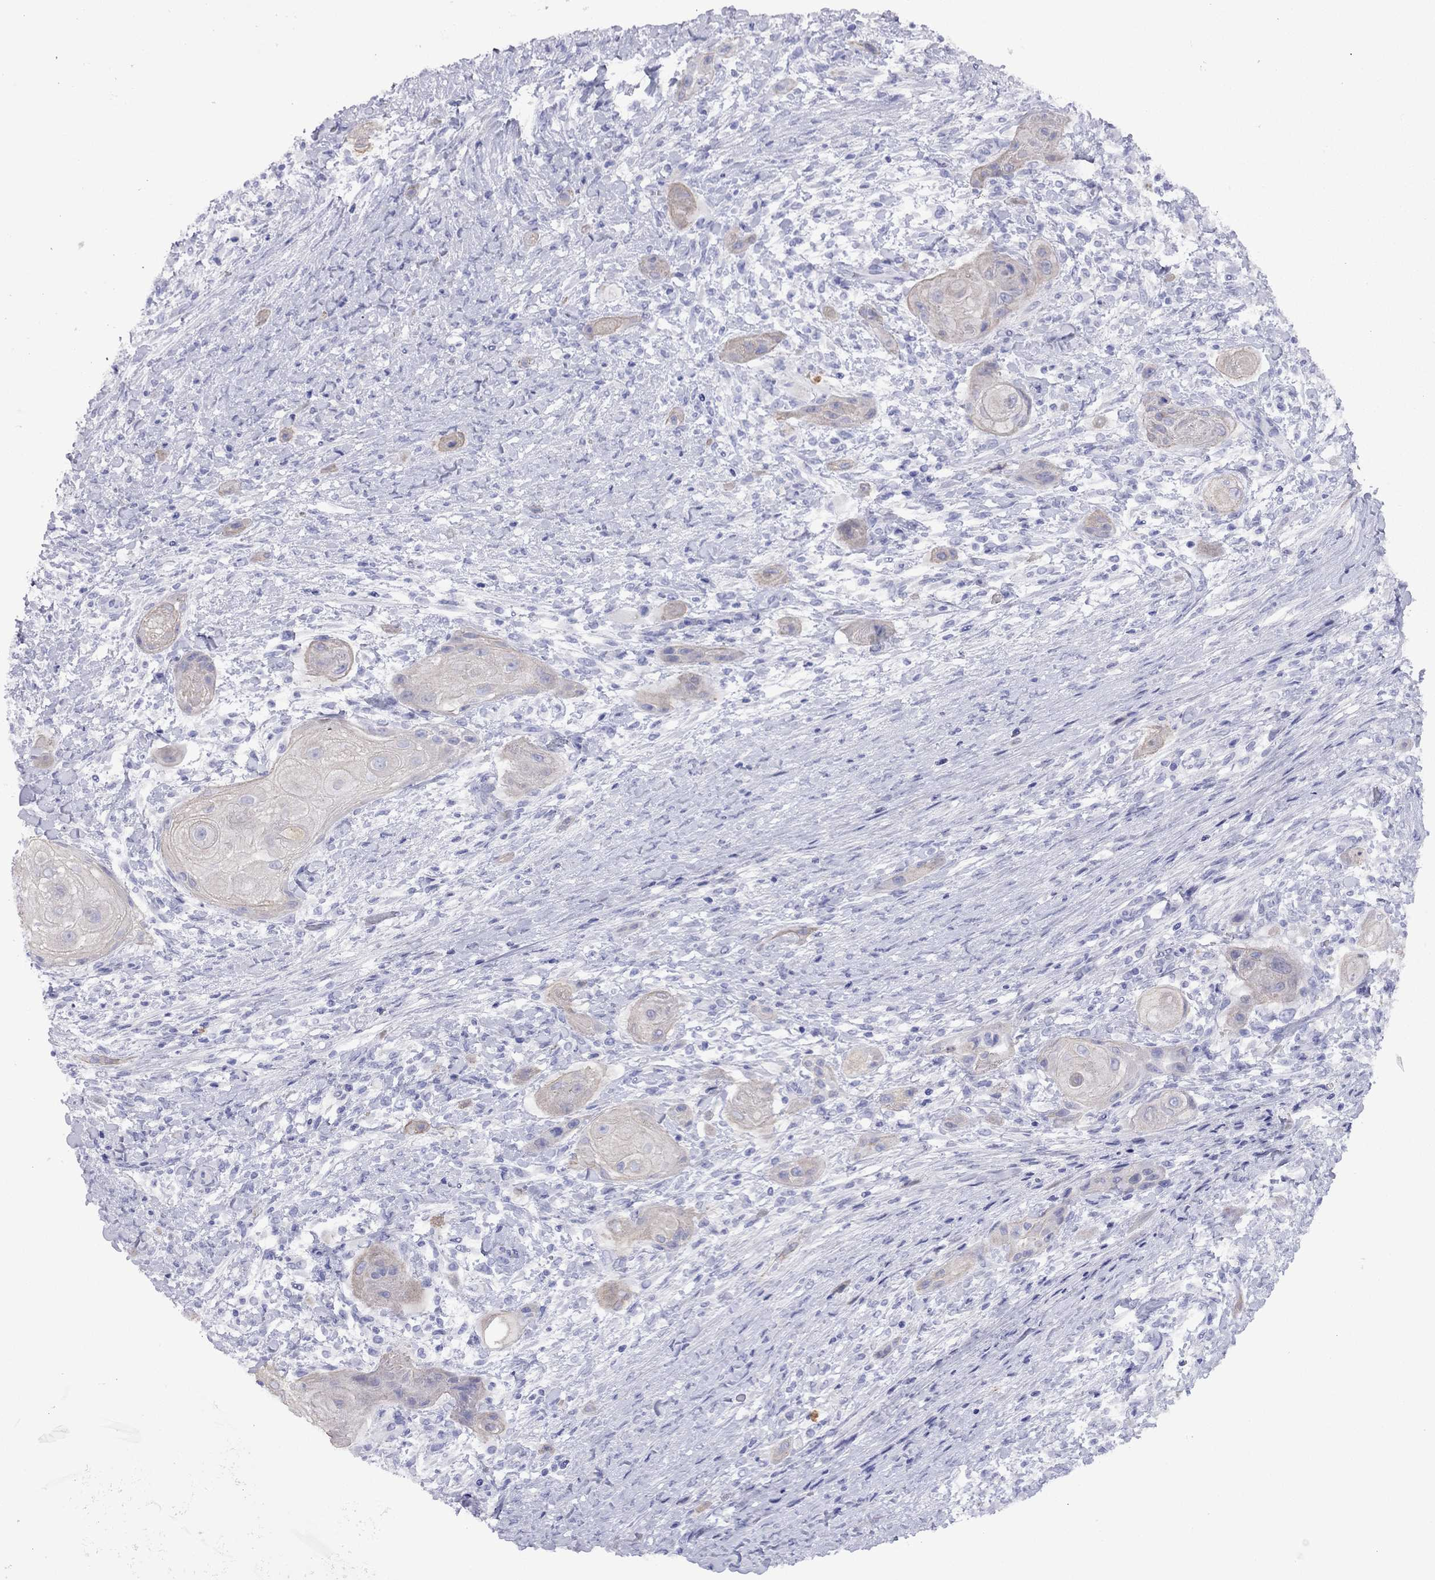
{"staining": {"intensity": "weak", "quantity": ">75%", "location": "cytoplasmic/membranous"}, "tissue": "skin cancer", "cell_type": "Tumor cells", "image_type": "cancer", "snomed": [{"axis": "morphology", "description": "Squamous cell carcinoma, NOS"}, {"axis": "topography", "description": "Skin"}], "caption": "Immunohistochemistry staining of squamous cell carcinoma (skin), which reveals low levels of weak cytoplasmic/membranous positivity in about >75% of tumor cells indicating weak cytoplasmic/membranous protein positivity. The staining was performed using DAB (brown) for protein detection and nuclei were counterstained in hematoxylin (blue).", "gene": "CMYA5", "patient": {"sex": "male", "age": 62}}